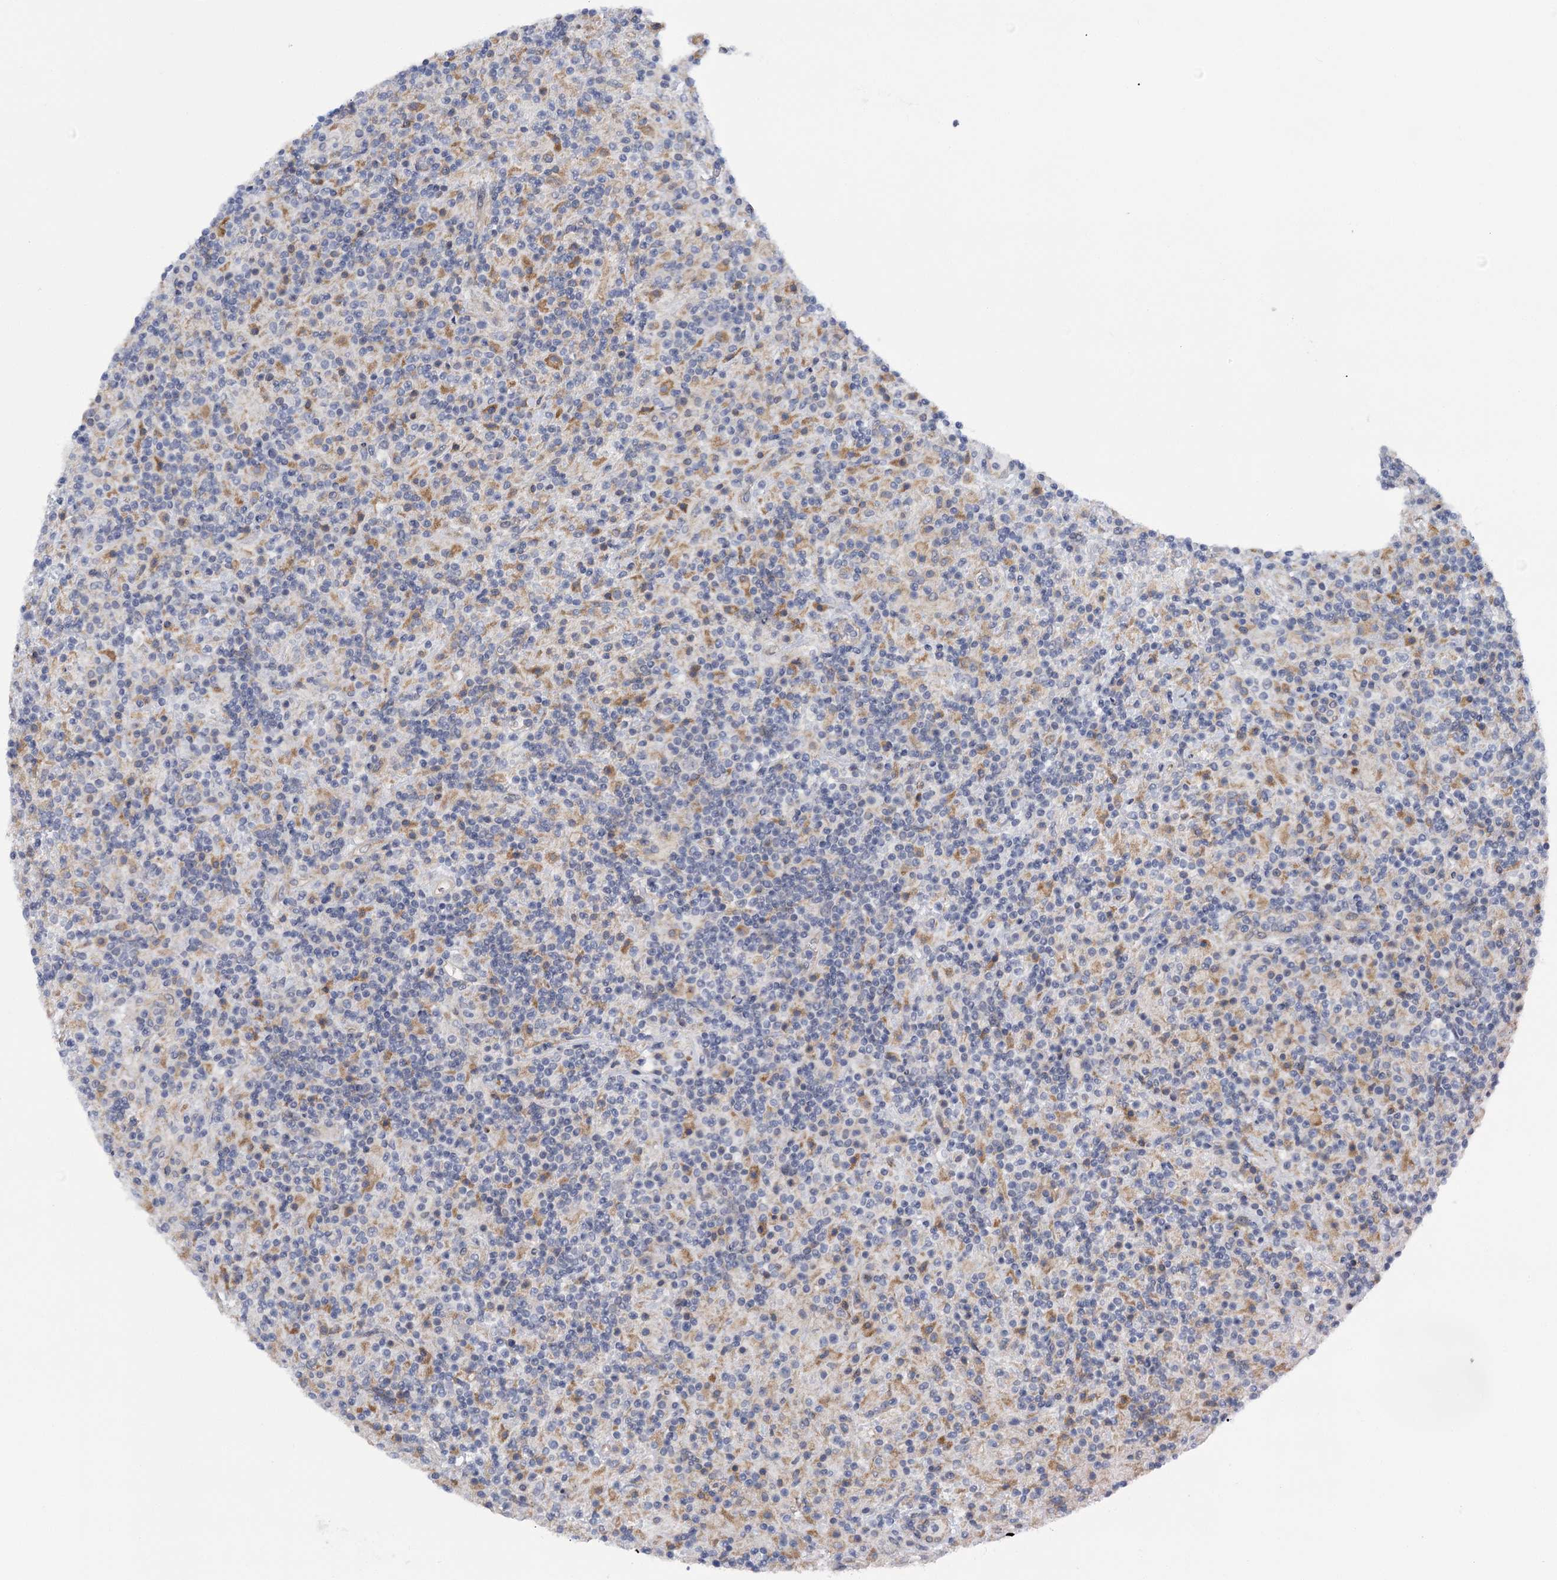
{"staining": {"intensity": "negative", "quantity": "none", "location": "none"}, "tissue": "lymphoma", "cell_type": "Tumor cells", "image_type": "cancer", "snomed": [{"axis": "morphology", "description": "Hodgkin's disease, NOS"}, {"axis": "topography", "description": "Lymph node"}], "caption": "Tumor cells are negative for brown protein staining in lymphoma. (DAB IHC, high magnification).", "gene": "MBLAC2", "patient": {"sex": "male", "age": 70}}